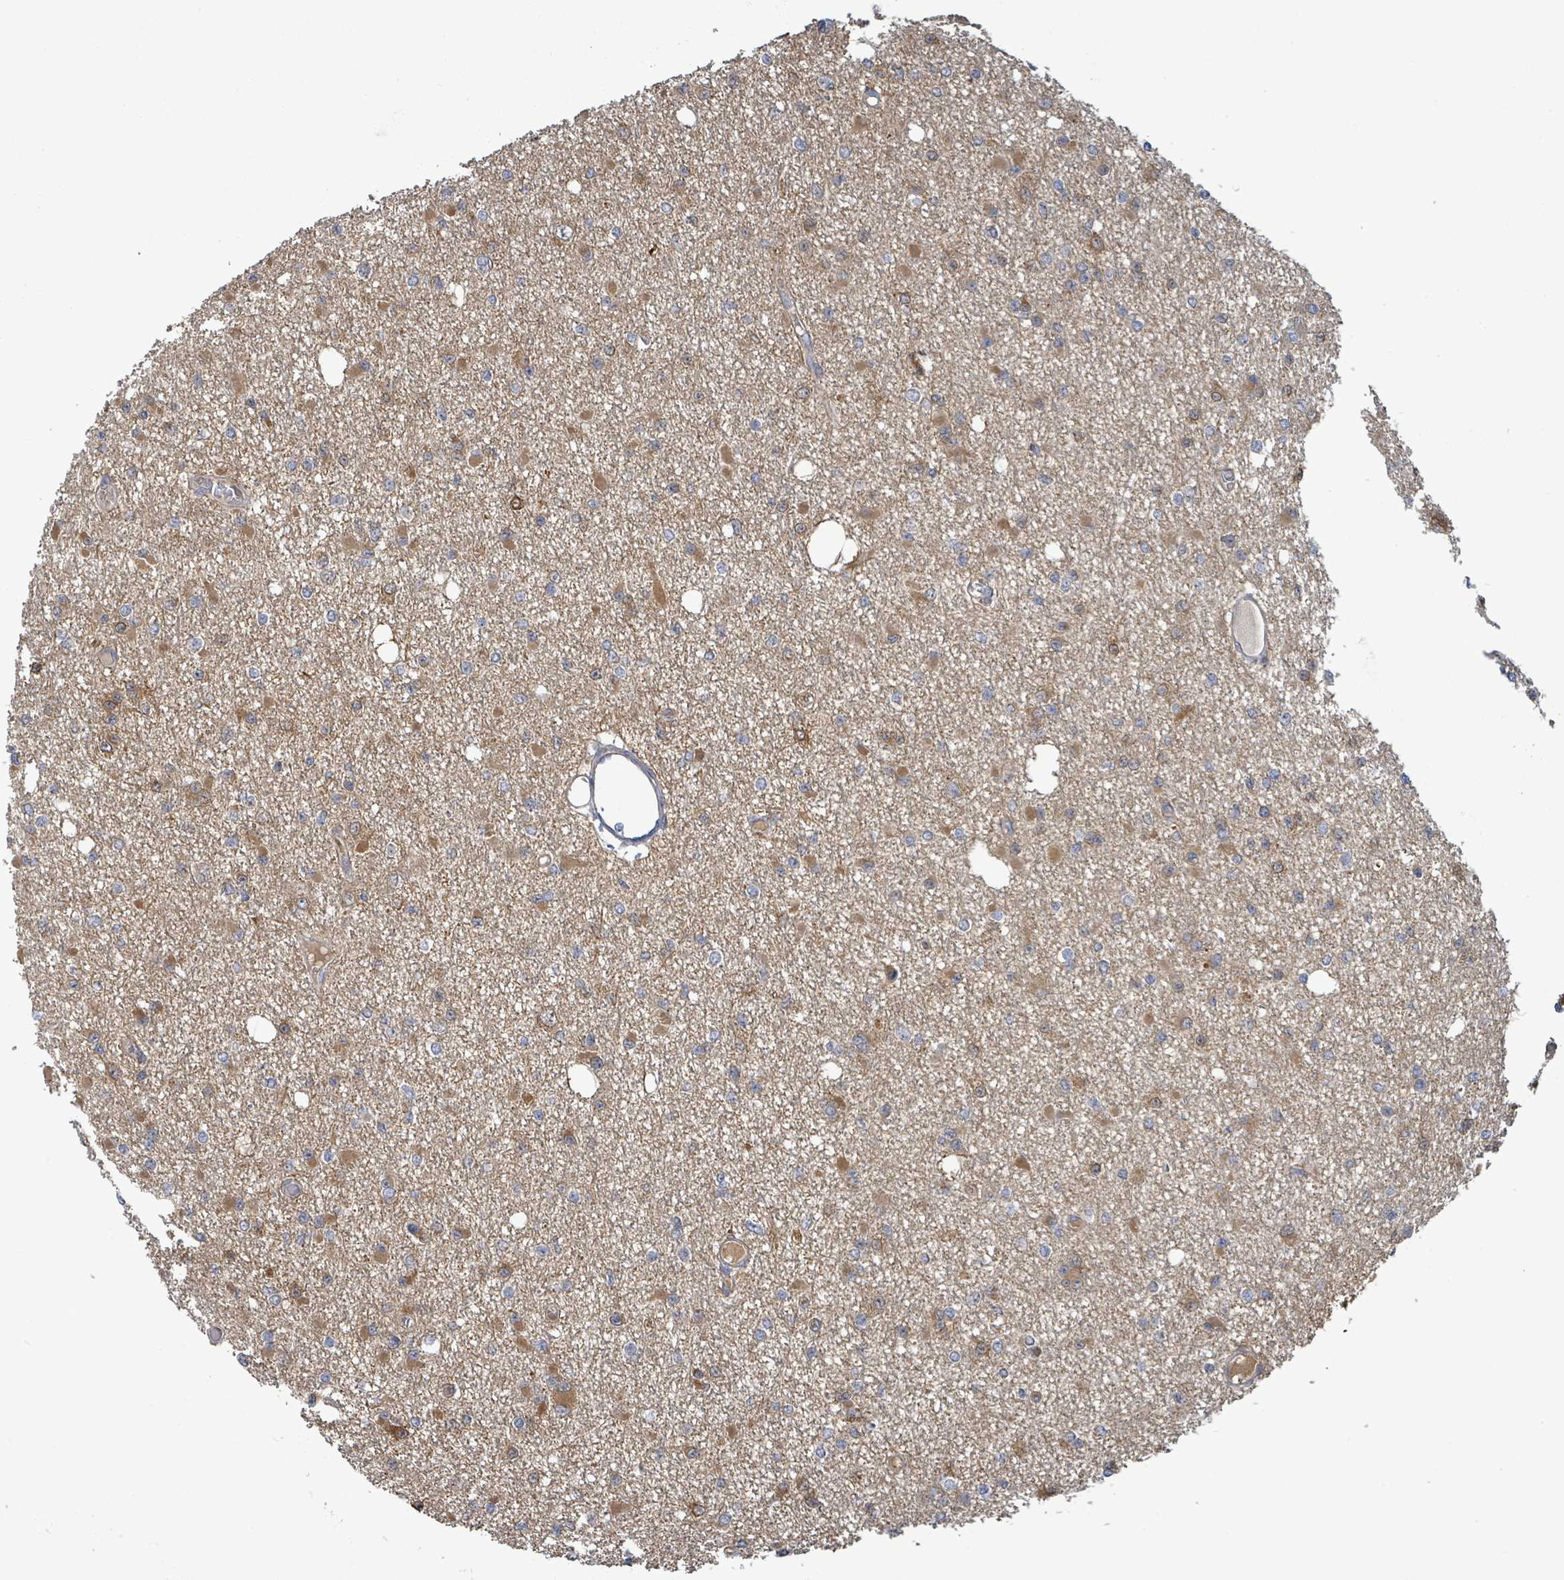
{"staining": {"intensity": "weak", "quantity": "25%-75%", "location": "cytoplasmic/membranous"}, "tissue": "glioma", "cell_type": "Tumor cells", "image_type": "cancer", "snomed": [{"axis": "morphology", "description": "Glioma, malignant, Low grade"}, {"axis": "topography", "description": "Brain"}], "caption": "Human malignant glioma (low-grade) stained with a brown dye demonstrates weak cytoplasmic/membranous positive staining in approximately 25%-75% of tumor cells.", "gene": "PGAM1", "patient": {"sex": "female", "age": 22}}